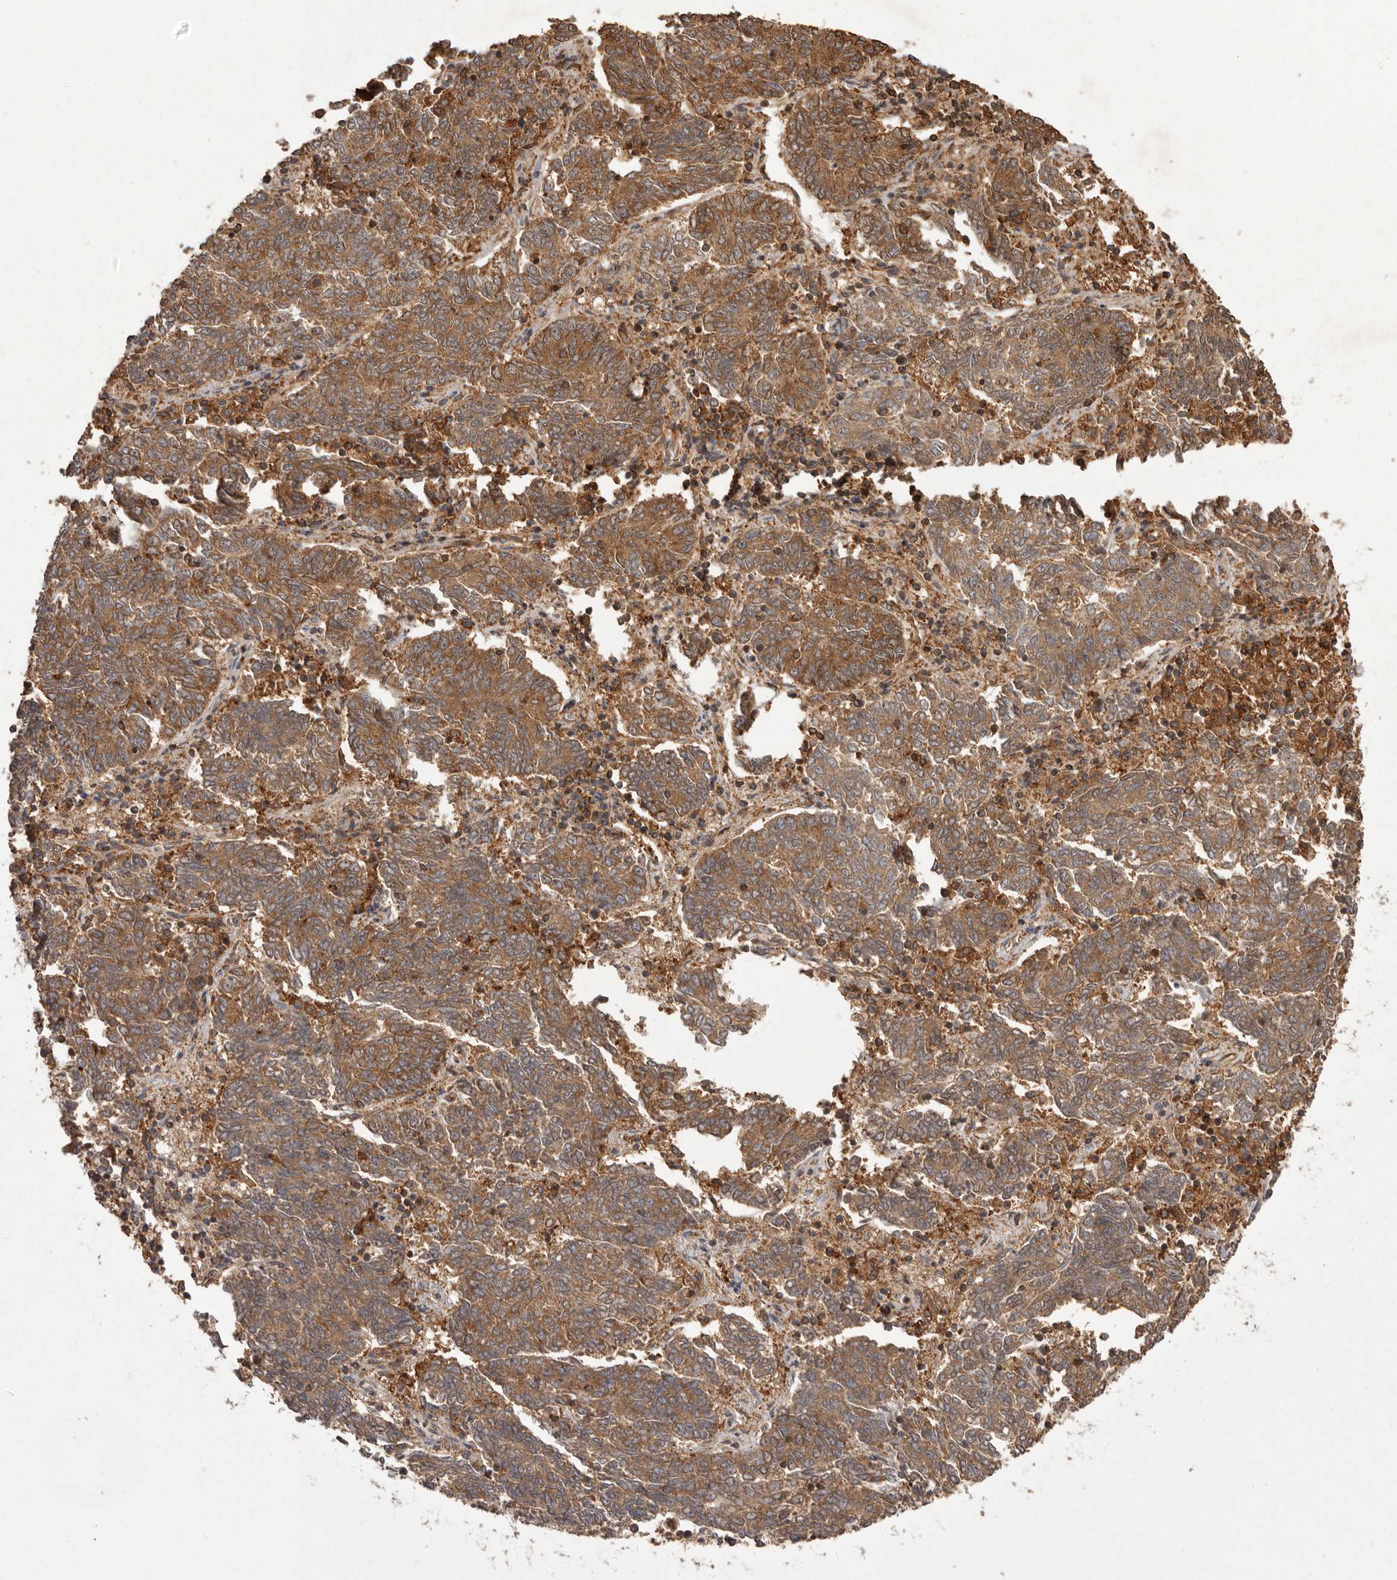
{"staining": {"intensity": "moderate", "quantity": ">75%", "location": "cytoplasmic/membranous"}, "tissue": "endometrial cancer", "cell_type": "Tumor cells", "image_type": "cancer", "snomed": [{"axis": "morphology", "description": "Adenocarcinoma, NOS"}, {"axis": "topography", "description": "Endometrium"}], "caption": "The histopathology image demonstrates staining of adenocarcinoma (endometrial), revealing moderate cytoplasmic/membranous protein staining (brown color) within tumor cells.", "gene": "SLC22A3", "patient": {"sex": "female", "age": 80}}